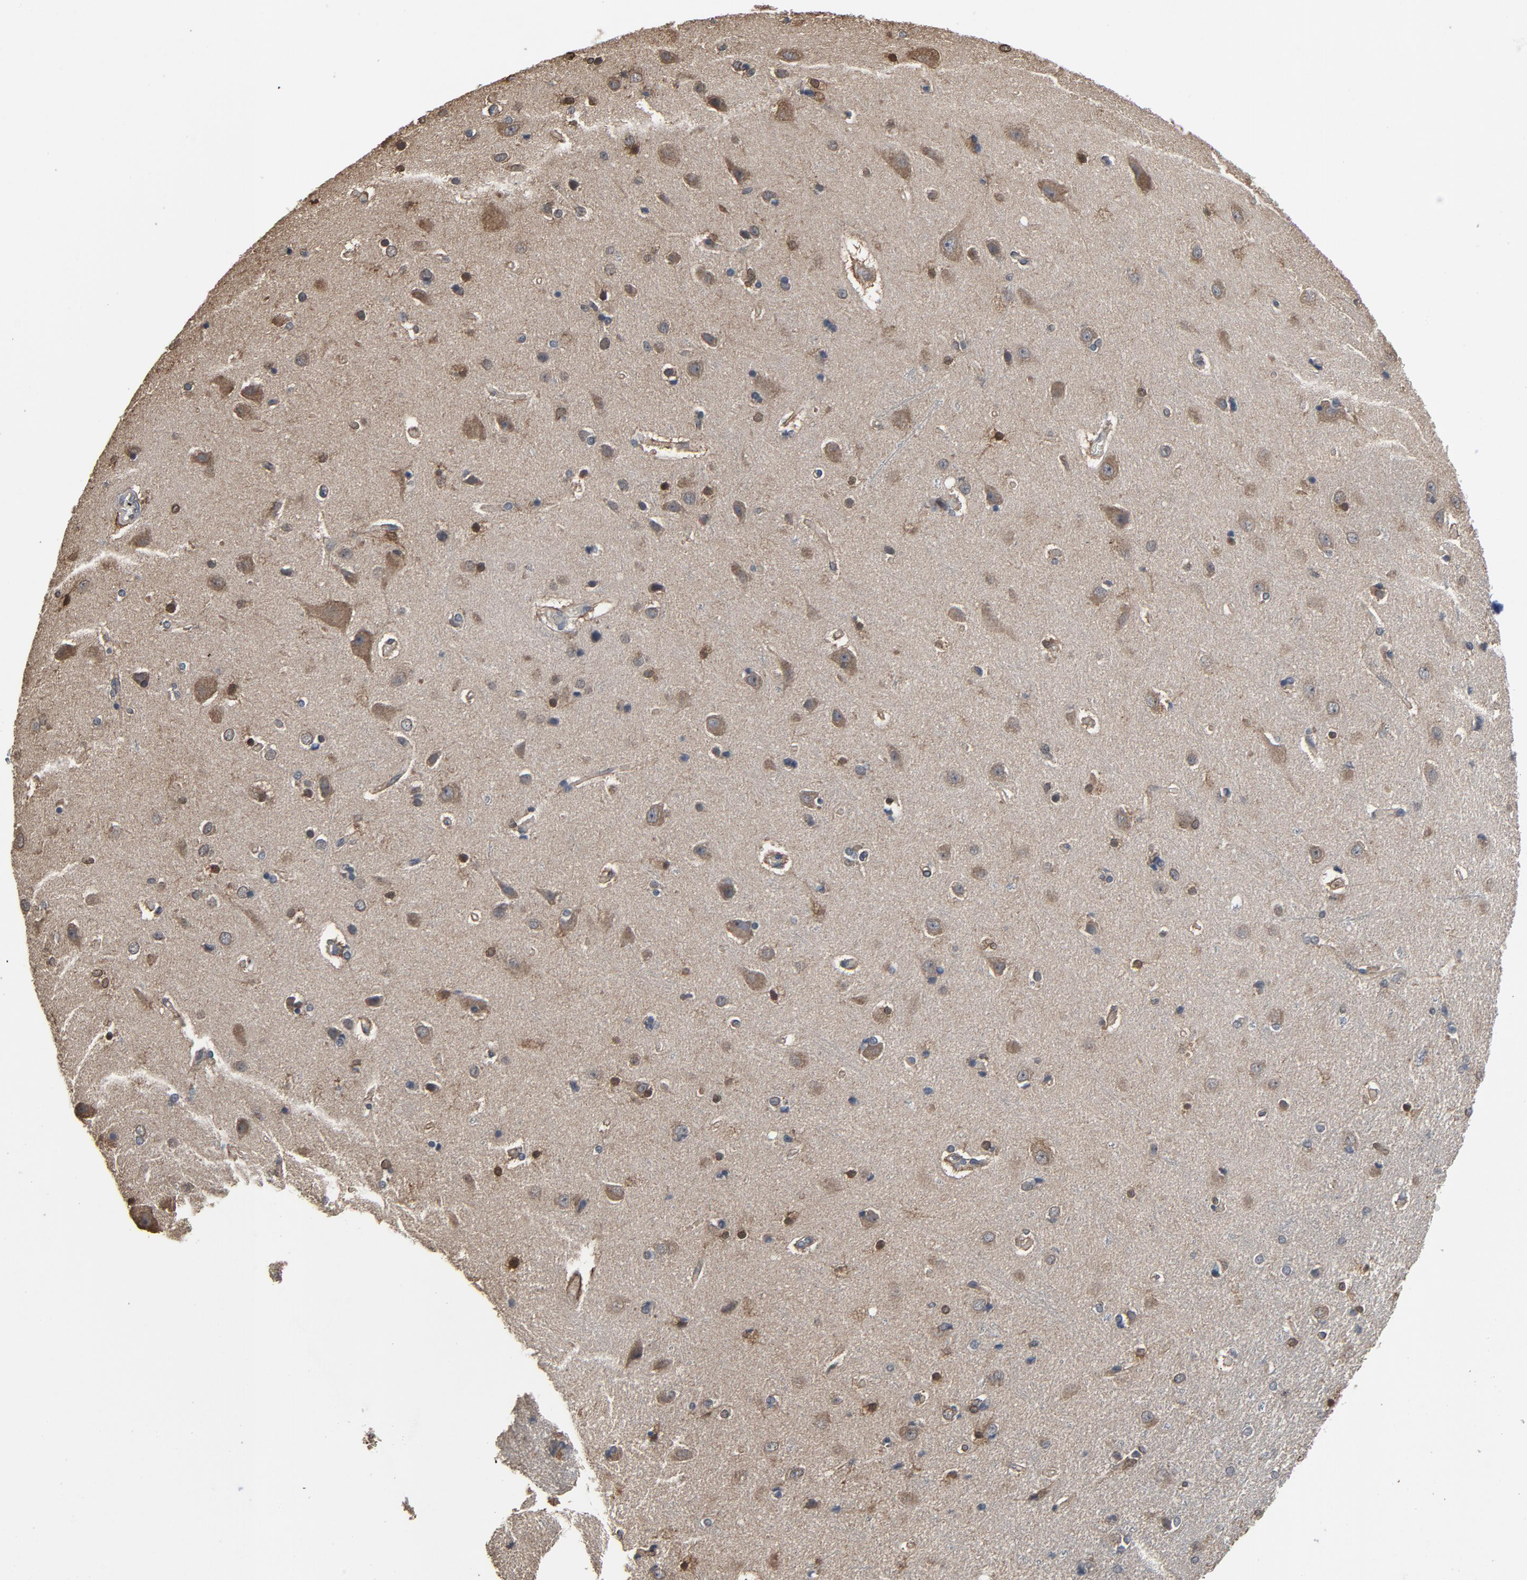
{"staining": {"intensity": "negative", "quantity": "none", "location": "none"}, "tissue": "cerebral cortex", "cell_type": "Endothelial cells", "image_type": "normal", "snomed": [{"axis": "morphology", "description": "Normal tissue, NOS"}, {"axis": "topography", "description": "Cerebral cortex"}], "caption": "This is an IHC photomicrograph of normal human cerebral cortex. There is no staining in endothelial cells.", "gene": "UBE2D1", "patient": {"sex": "male", "age": 62}}